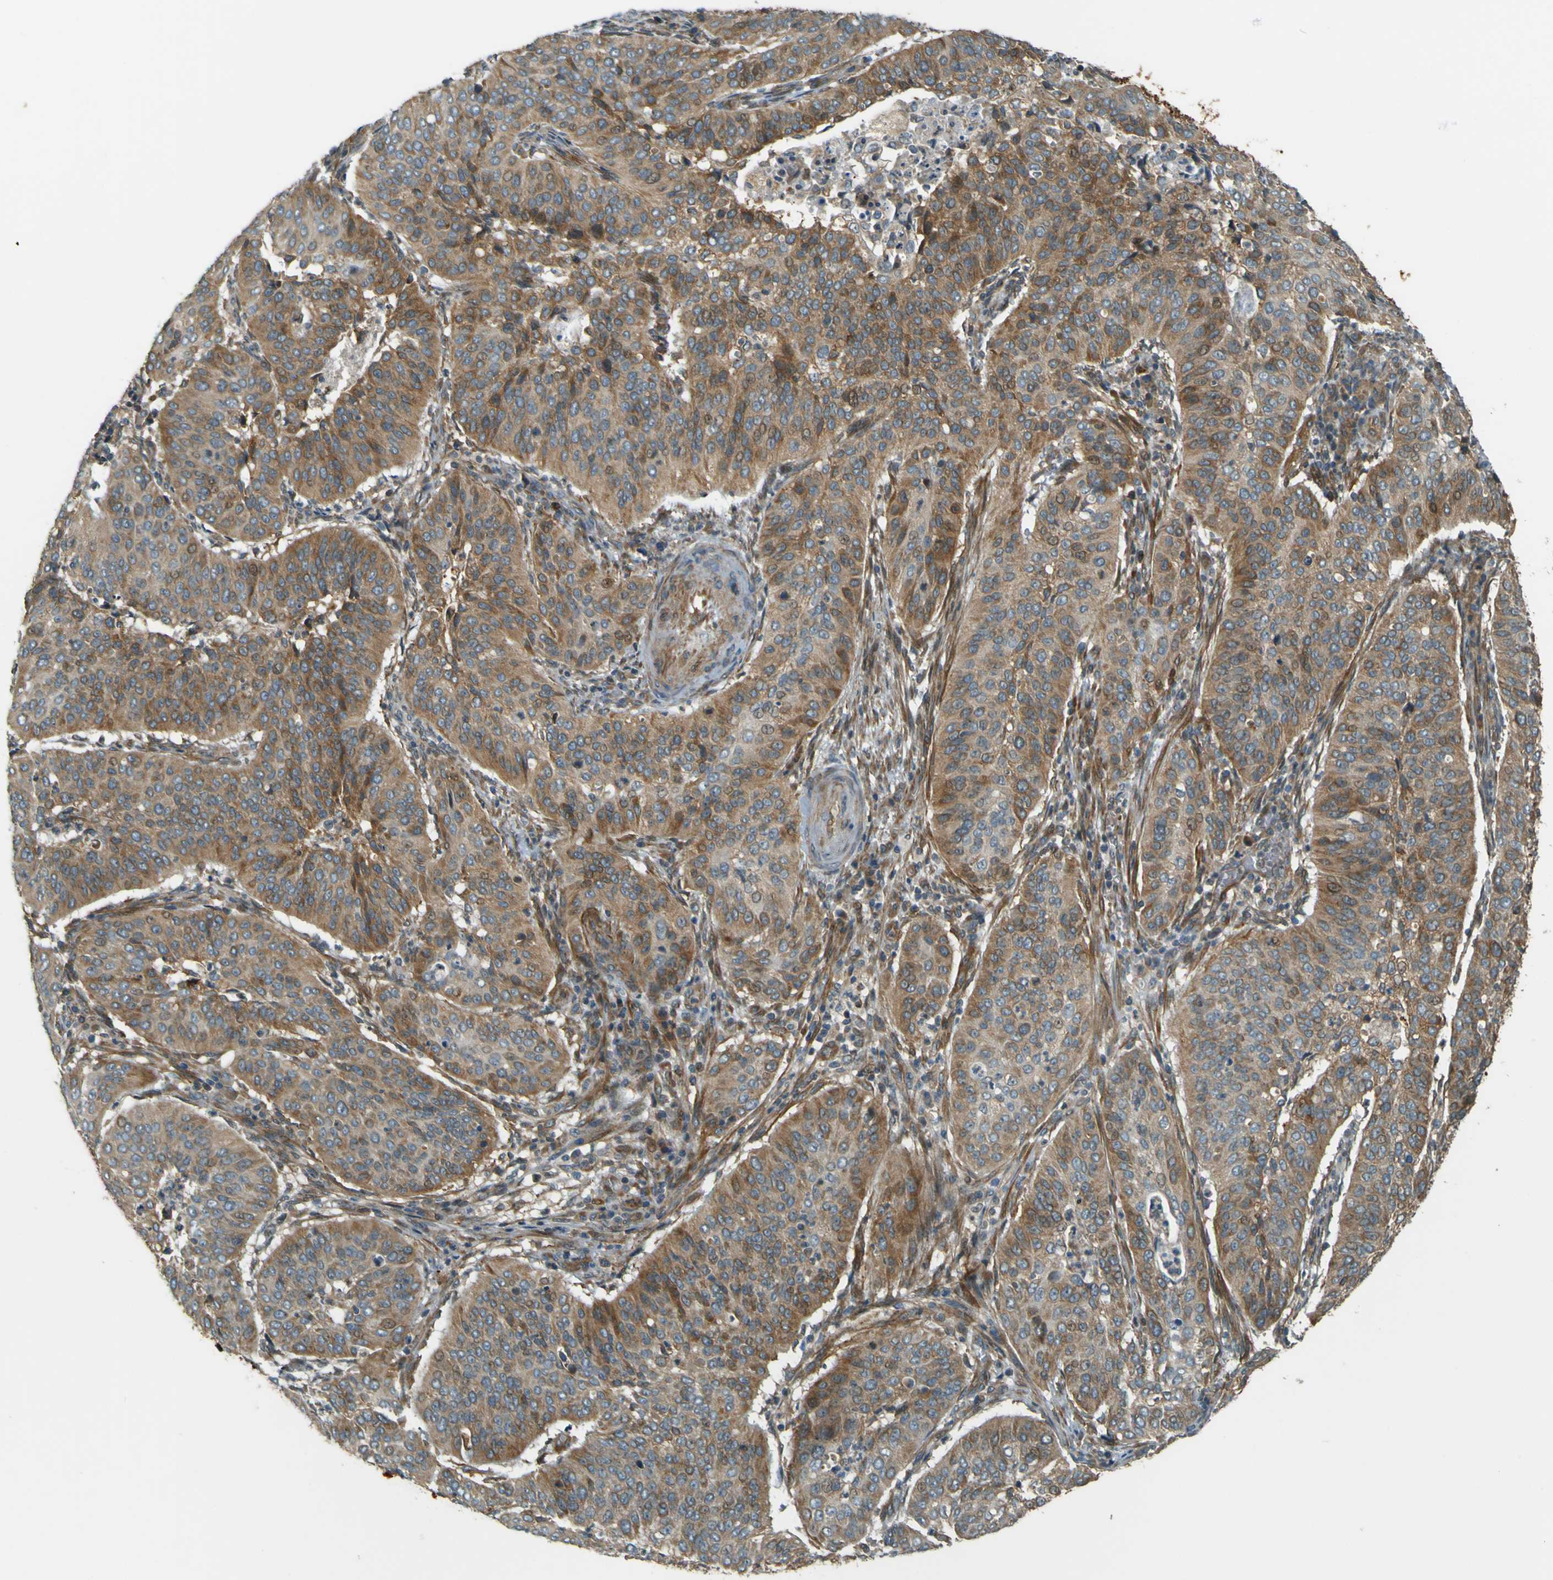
{"staining": {"intensity": "moderate", "quantity": ">75%", "location": "cytoplasmic/membranous"}, "tissue": "cervical cancer", "cell_type": "Tumor cells", "image_type": "cancer", "snomed": [{"axis": "morphology", "description": "Normal tissue, NOS"}, {"axis": "morphology", "description": "Squamous cell carcinoma, NOS"}, {"axis": "topography", "description": "Cervix"}], "caption": "Squamous cell carcinoma (cervical) stained with a protein marker reveals moderate staining in tumor cells.", "gene": "LPCAT1", "patient": {"sex": "female", "age": 39}}